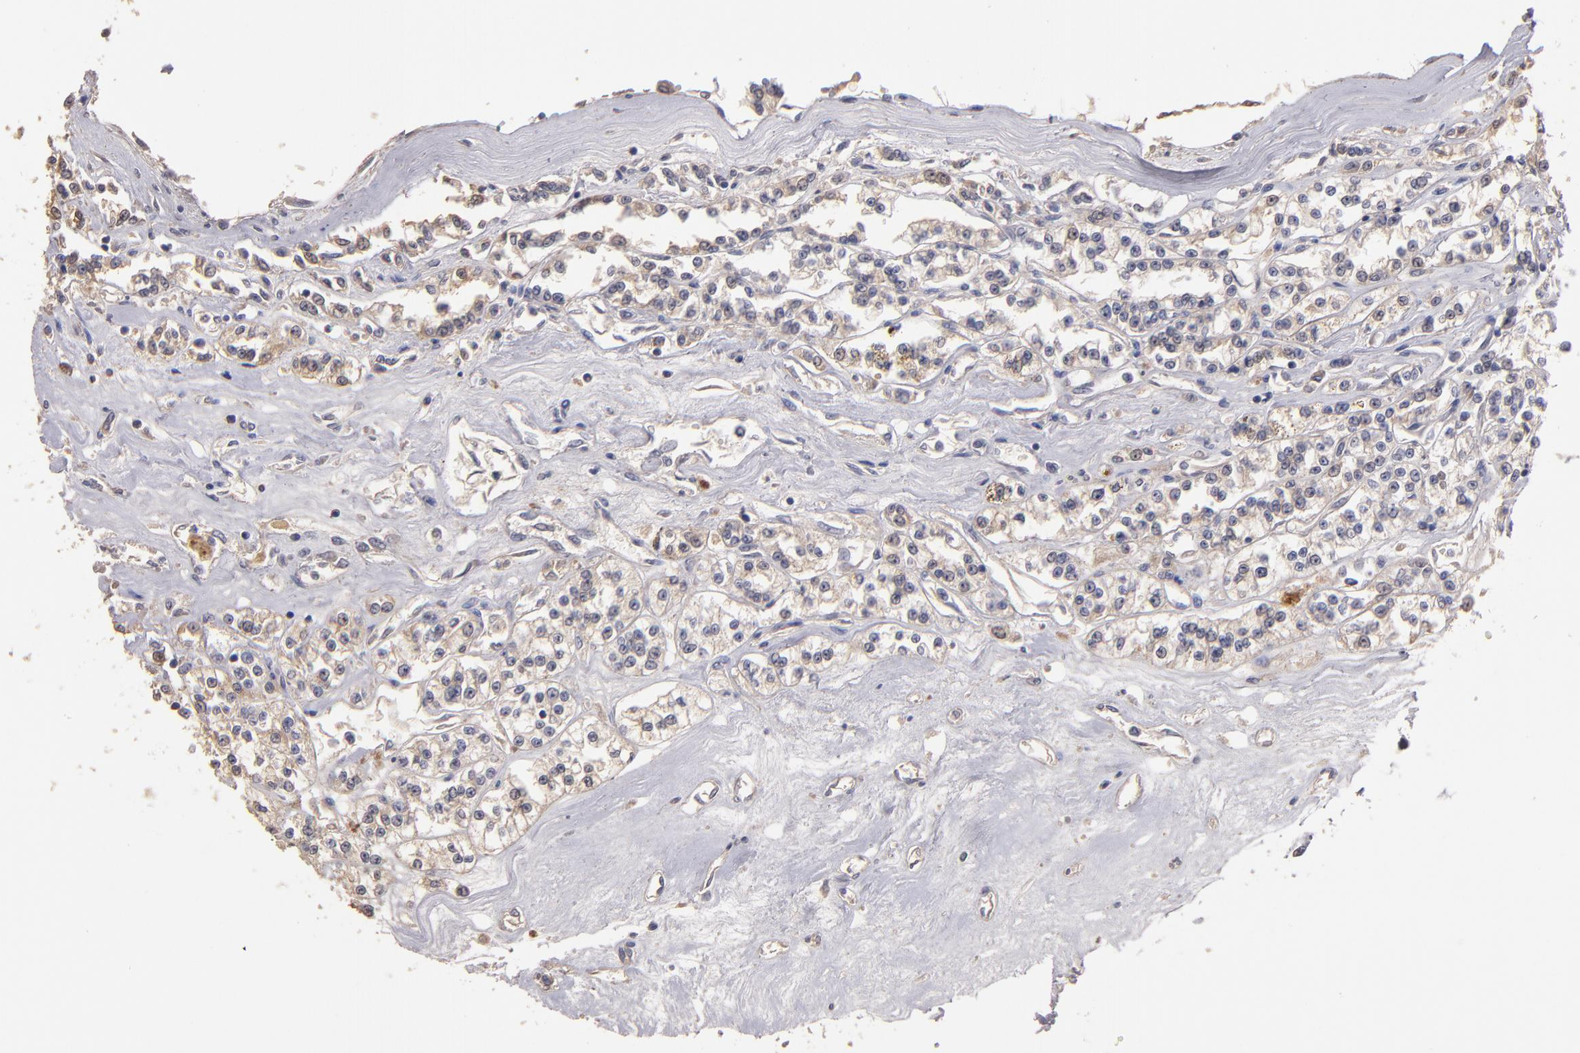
{"staining": {"intensity": "weak", "quantity": "25%-75%", "location": "cytoplasmic/membranous"}, "tissue": "renal cancer", "cell_type": "Tumor cells", "image_type": "cancer", "snomed": [{"axis": "morphology", "description": "Adenocarcinoma, NOS"}, {"axis": "topography", "description": "Kidney"}], "caption": "Immunohistochemical staining of human adenocarcinoma (renal) demonstrates low levels of weak cytoplasmic/membranous protein positivity in approximately 25%-75% of tumor cells.", "gene": "MAGEE1", "patient": {"sex": "female", "age": 76}}